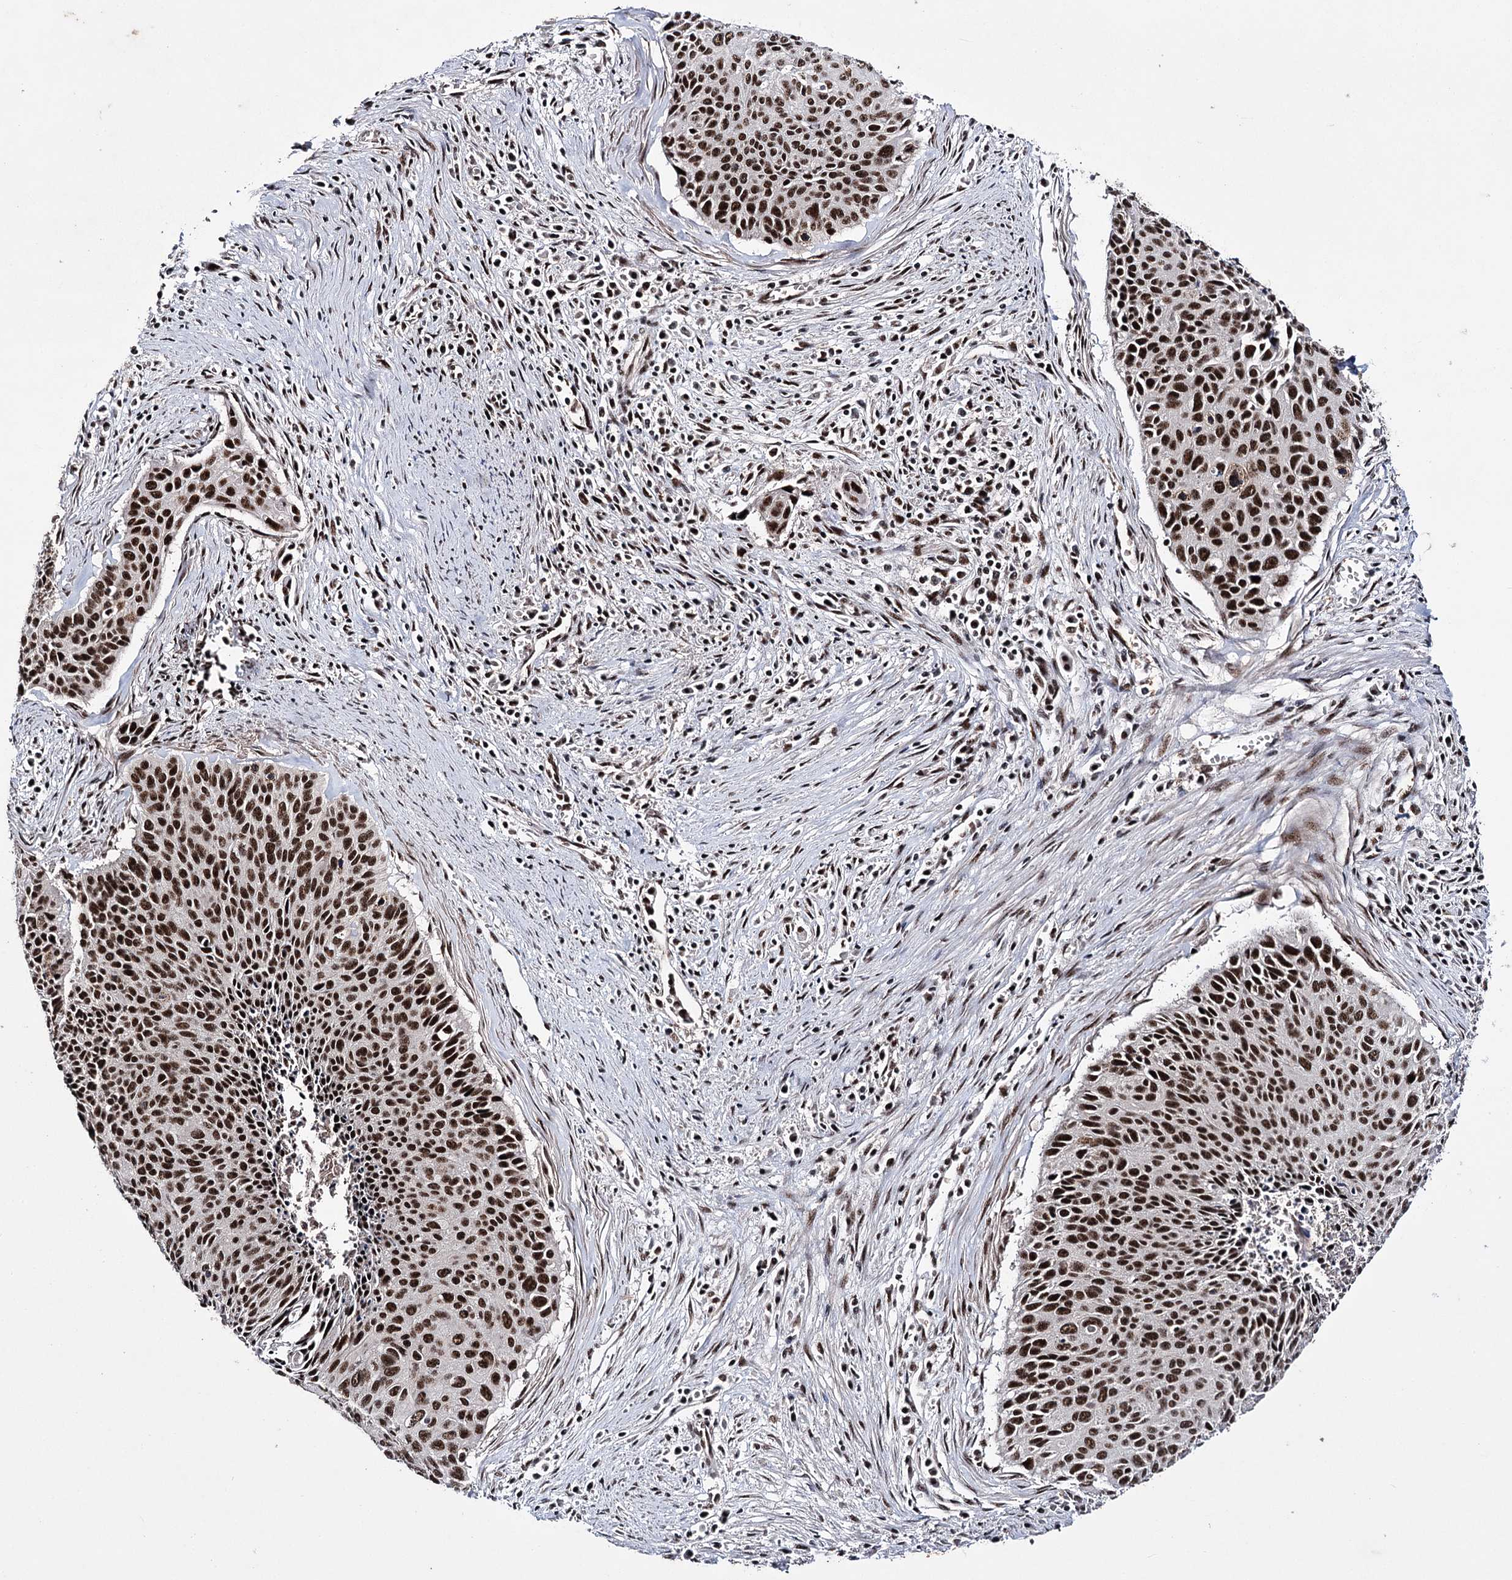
{"staining": {"intensity": "strong", "quantity": ">75%", "location": "nuclear"}, "tissue": "cervical cancer", "cell_type": "Tumor cells", "image_type": "cancer", "snomed": [{"axis": "morphology", "description": "Squamous cell carcinoma, NOS"}, {"axis": "topography", "description": "Cervix"}], "caption": "Cervical squamous cell carcinoma stained with IHC demonstrates strong nuclear positivity in about >75% of tumor cells.", "gene": "PRPF40A", "patient": {"sex": "female", "age": 55}}